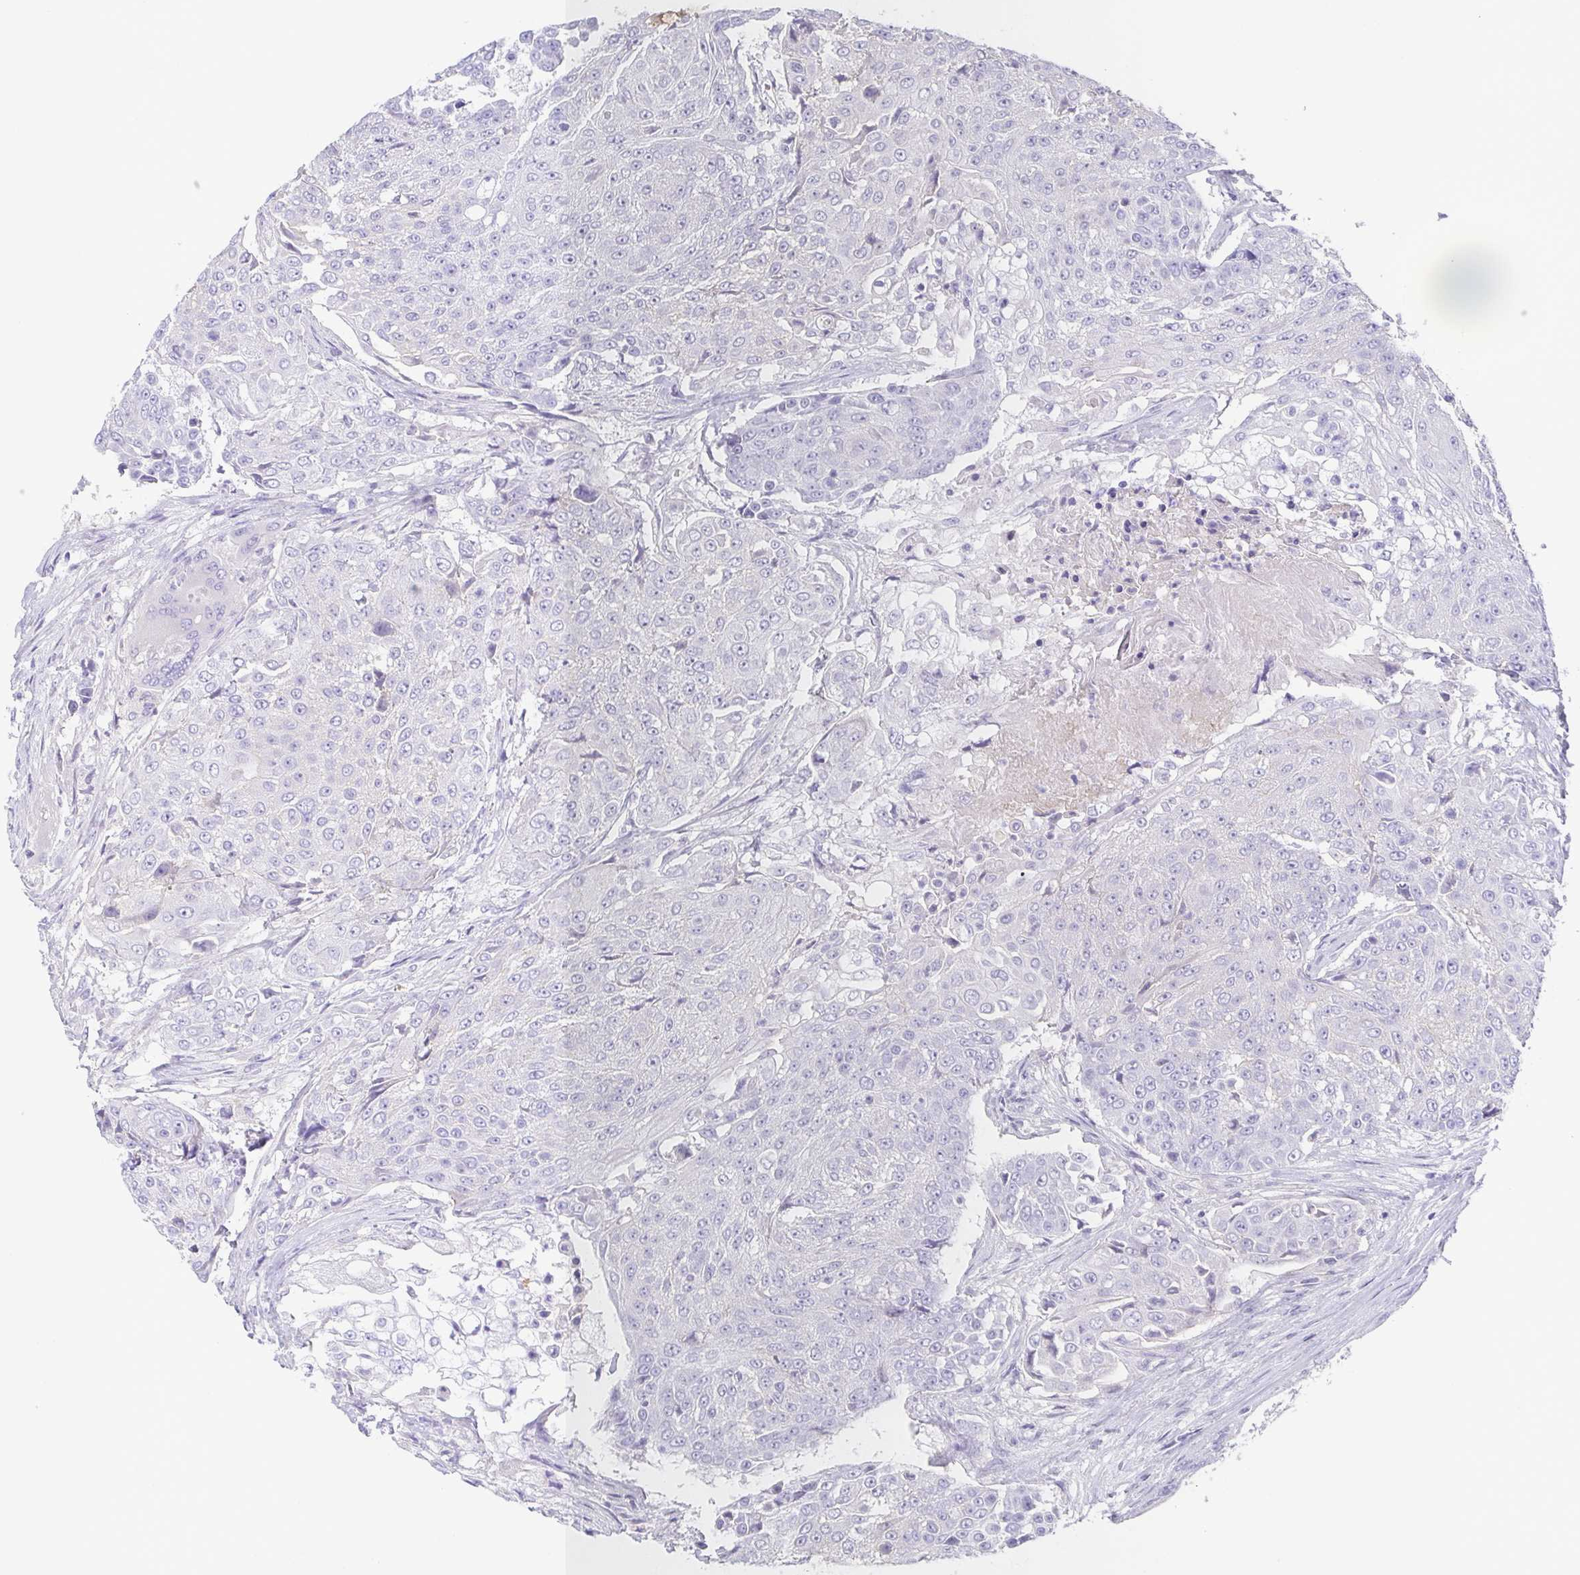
{"staining": {"intensity": "negative", "quantity": "none", "location": "none"}, "tissue": "urothelial cancer", "cell_type": "Tumor cells", "image_type": "cancer", "snomed": [{"axis": "morphology", "description": "Urothelial carcinoma, High grade"}, {"axis": "topography", "description": "Urinary bladder"}], "caption": "A photomicrograph of urothelial cancer stained for a protein shows no brown staining in tumor cells.", "gene": "PKDREJ", "patient": {"sex": "female", "age": 63}}